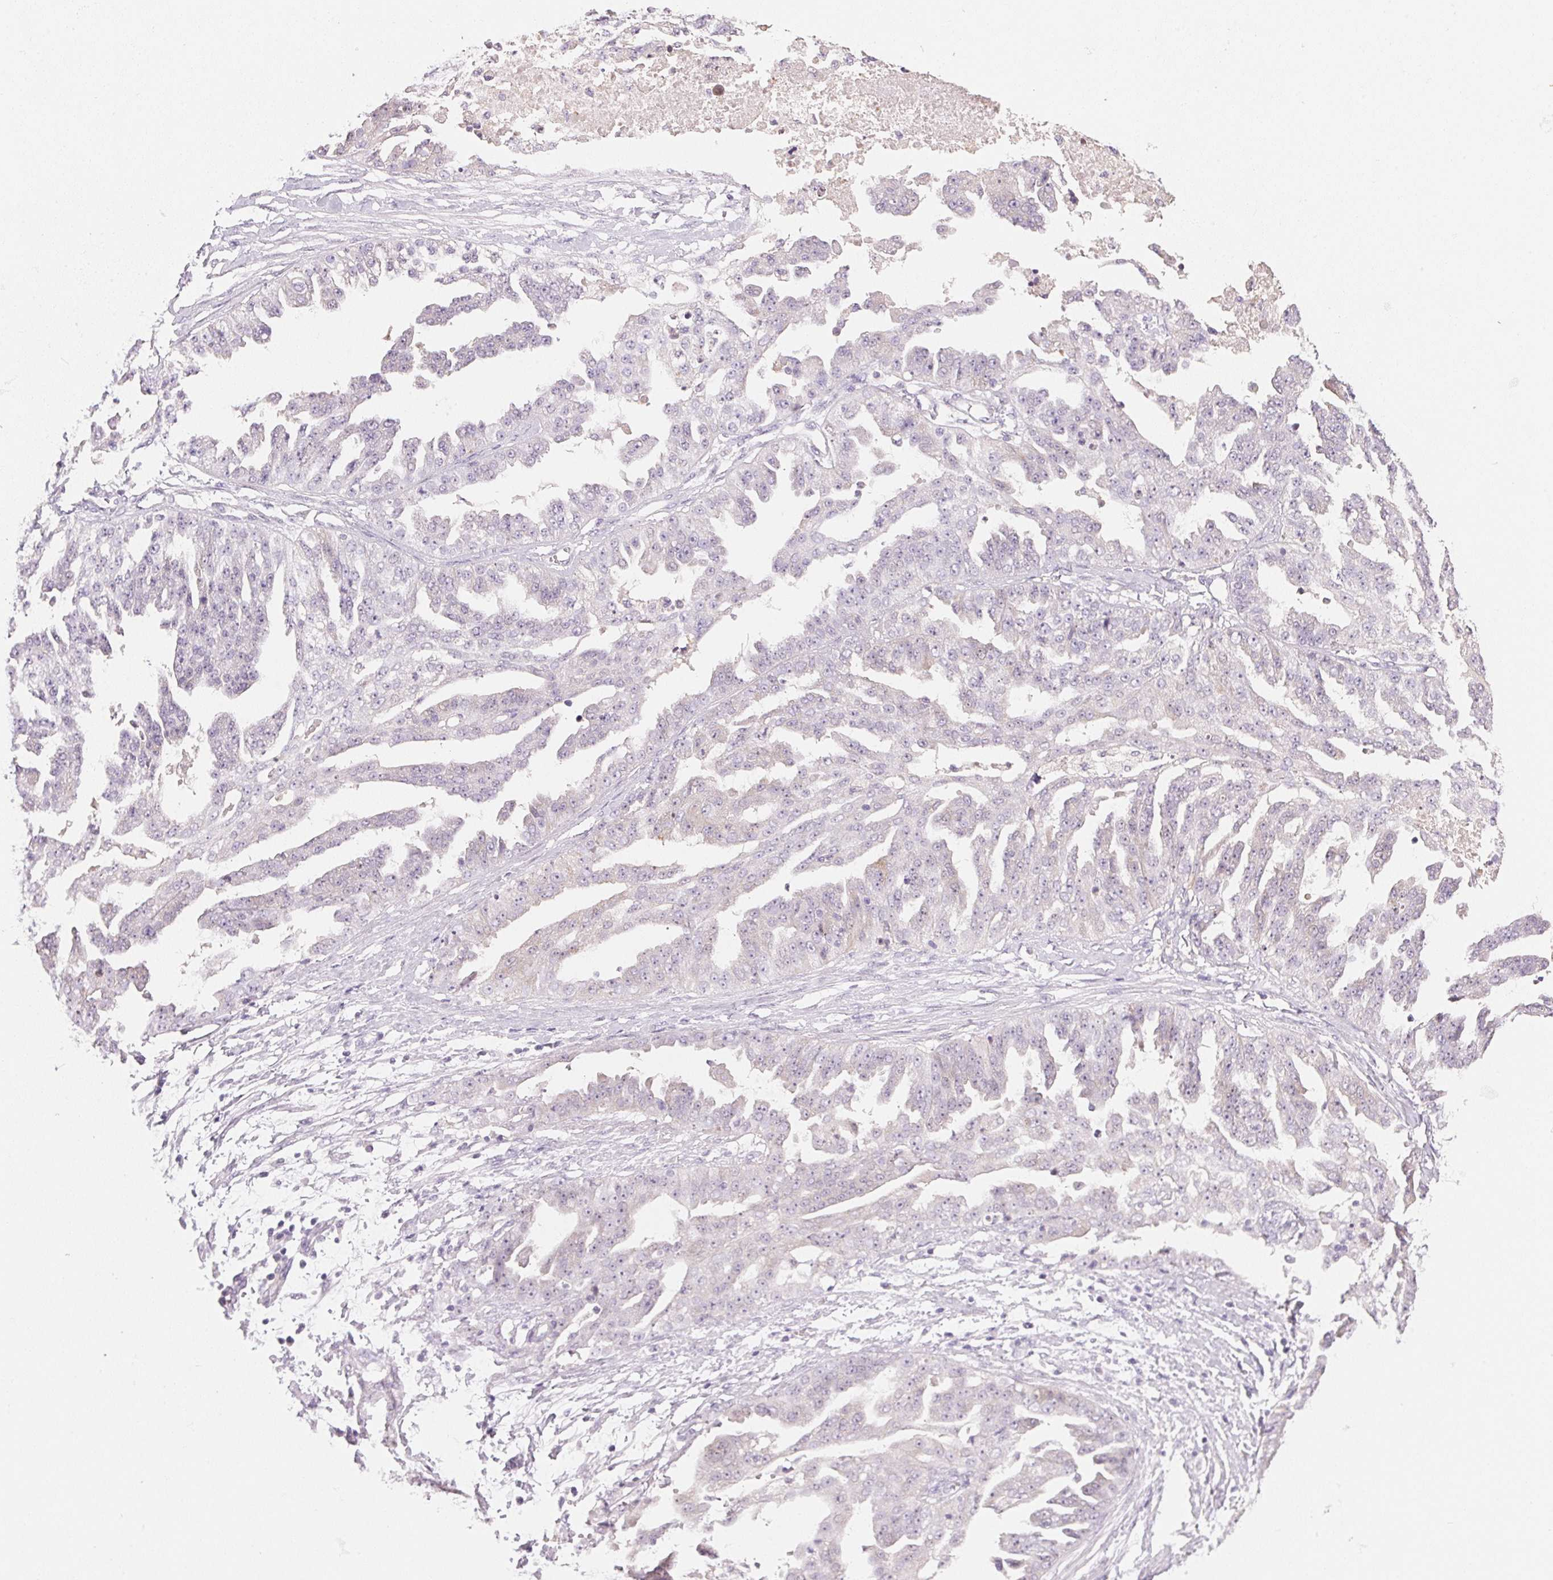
{"staining": {"intensity": "negative", "quantity": "none", "location": "none"}, "tissue": "ovarian cancer", "cell_type": "Tumor cells", "image_type": "cancer", "snomed": [{"axis": "morphology", "description": "Cystadenocarcinoma, serous, NOS"}, {"axis": "topography", "description": "Ovary"}], "caption": "A micrograph of human ovarian cancer (serous cystadenocarcinoma) is negative for staining in tumor cells.", "gene": "MCOLN3", "patient": {"sex": "female", "age": 58}}